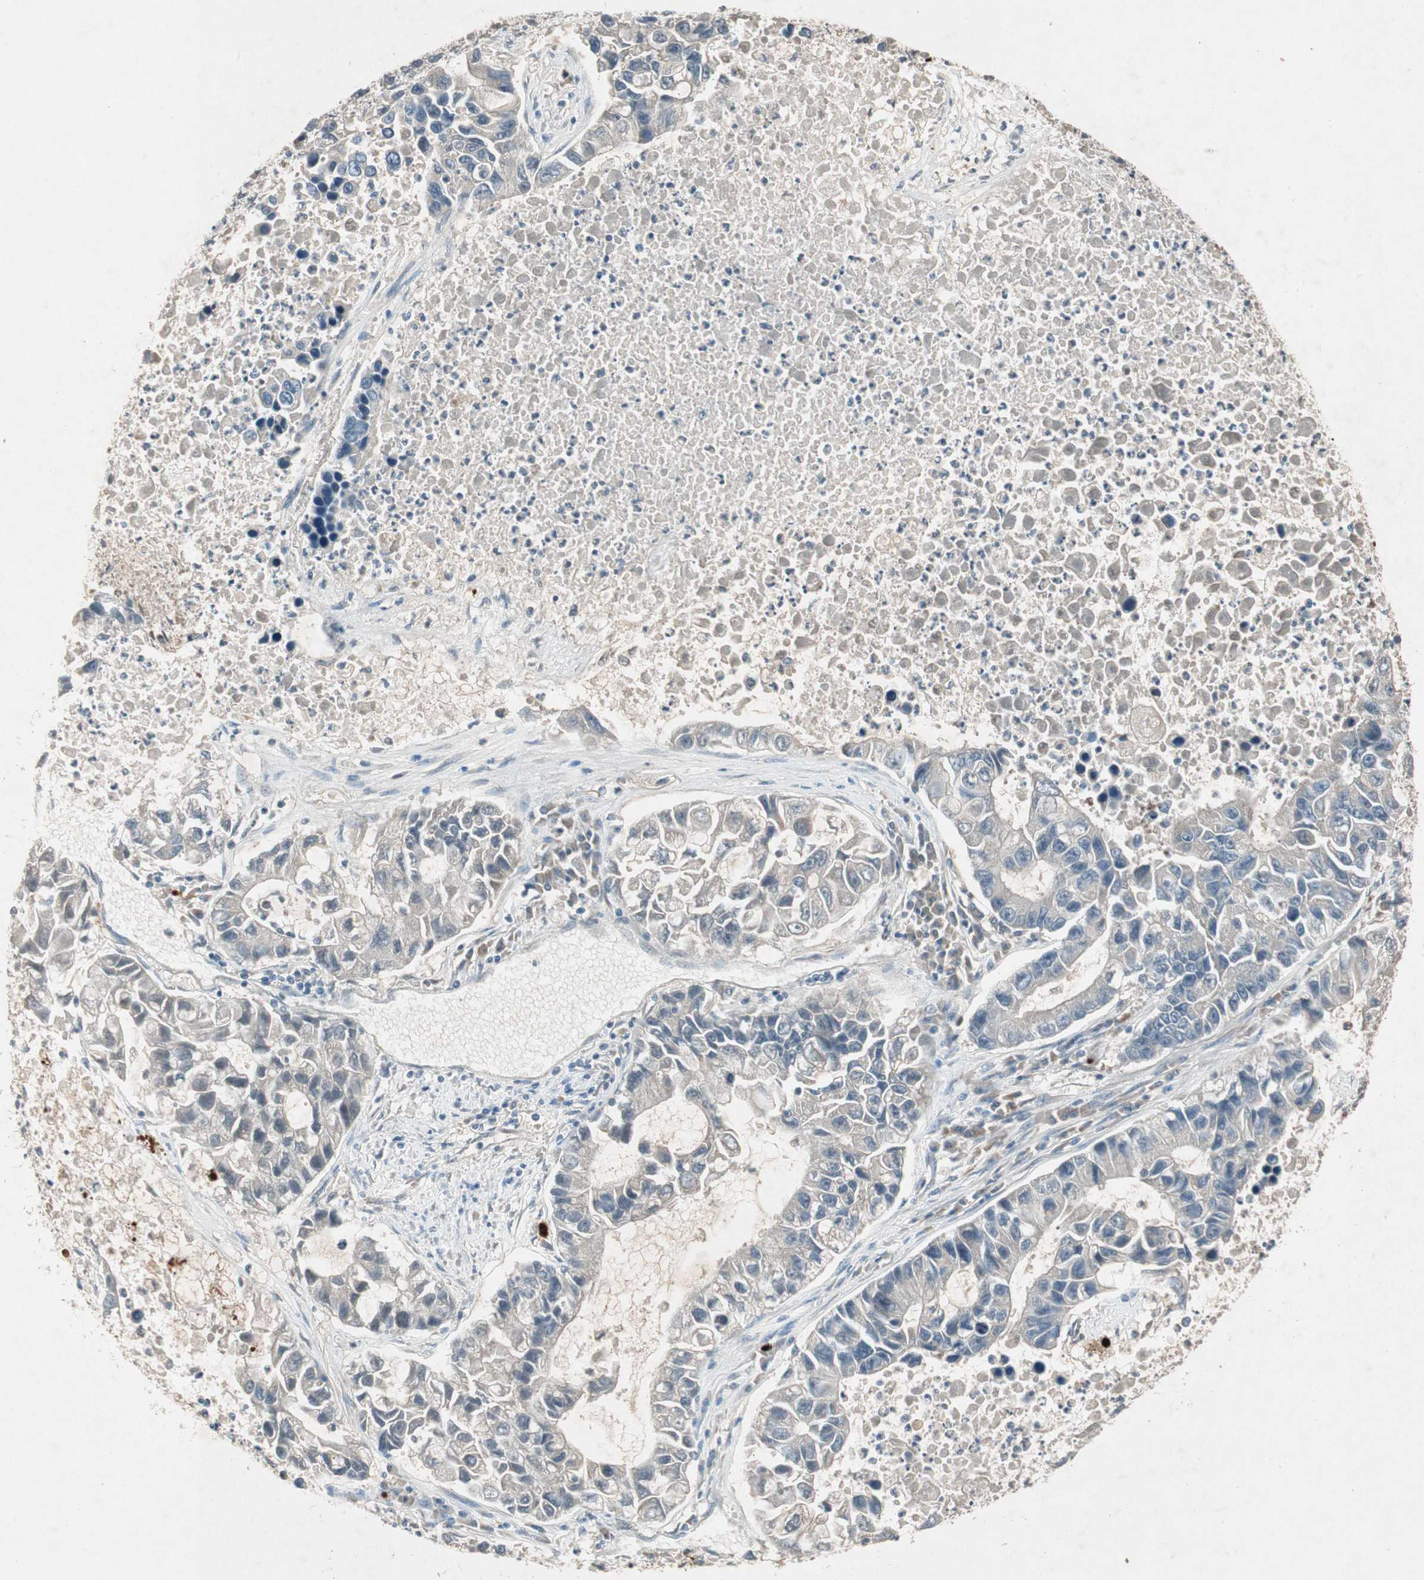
{"staining": {"intensity": "negative", "quantity": "none", "location": "none"}, "tissue": "lung cancer", "cell_type": "Tumor cells", "image_type": "cancer", "snomed": [{"axis": "morphology", "description": "Adenocarcinoma, NOS"}, {"axis": "topography", "description": "Lung"}], "caption": "DAB immunohistochemical staining of human lung cancer reveals no significant positivity in tumor cells.", "gene": "APOO", "patient": {"sex": "female", "age": 51}}